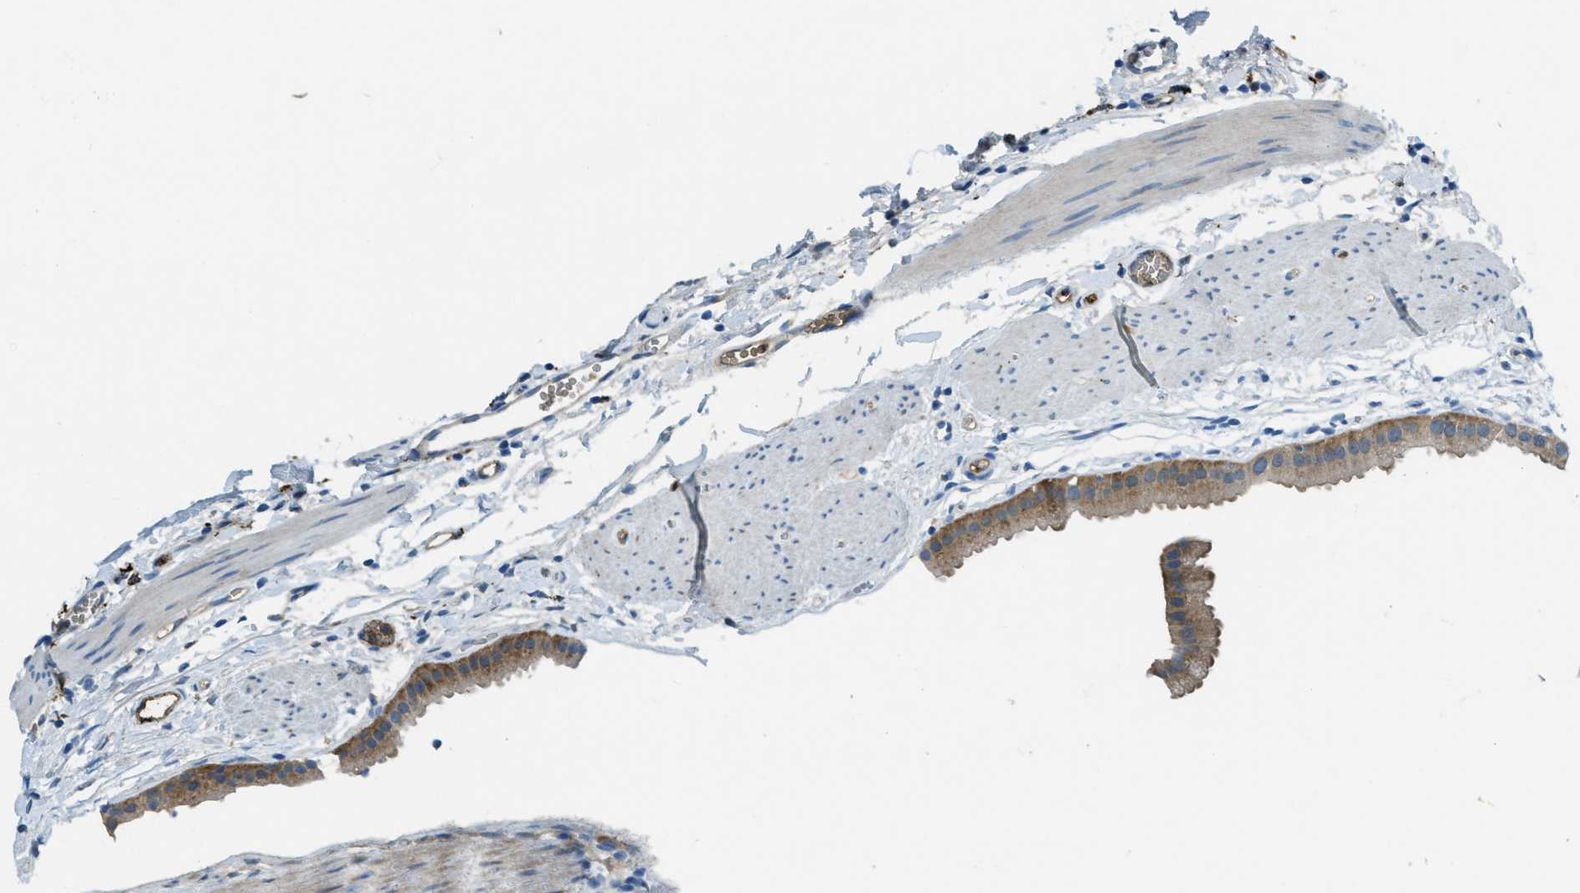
{"staining": {"intensity": "moderate", "quantity": ">75%", "location": "cytoplasmic/membranous"}, "tissue": "gallbladder", "cell_type": "Glandular cells", "image_type": "normal", "snomed": [{"axis": "morphology", "description": "Normal tissue, NOS"}, {"axis": "topography", "description": "Gallbladder"}], "caption": "Immunohistochemistry (IHC) (DAB (3,3'-diaminobenzidine)) staining of benign gallbladder displays moderate cytoplasmic/membranous protein positivity in approximately >75% of glandular cells. The staining is performed using DAB brown chromogen to label protein expression. The nuclei are counter-stained blue using hematoxylin.", "gene": "TRIM59", "patient": {"sex": "female", "age": 64}}